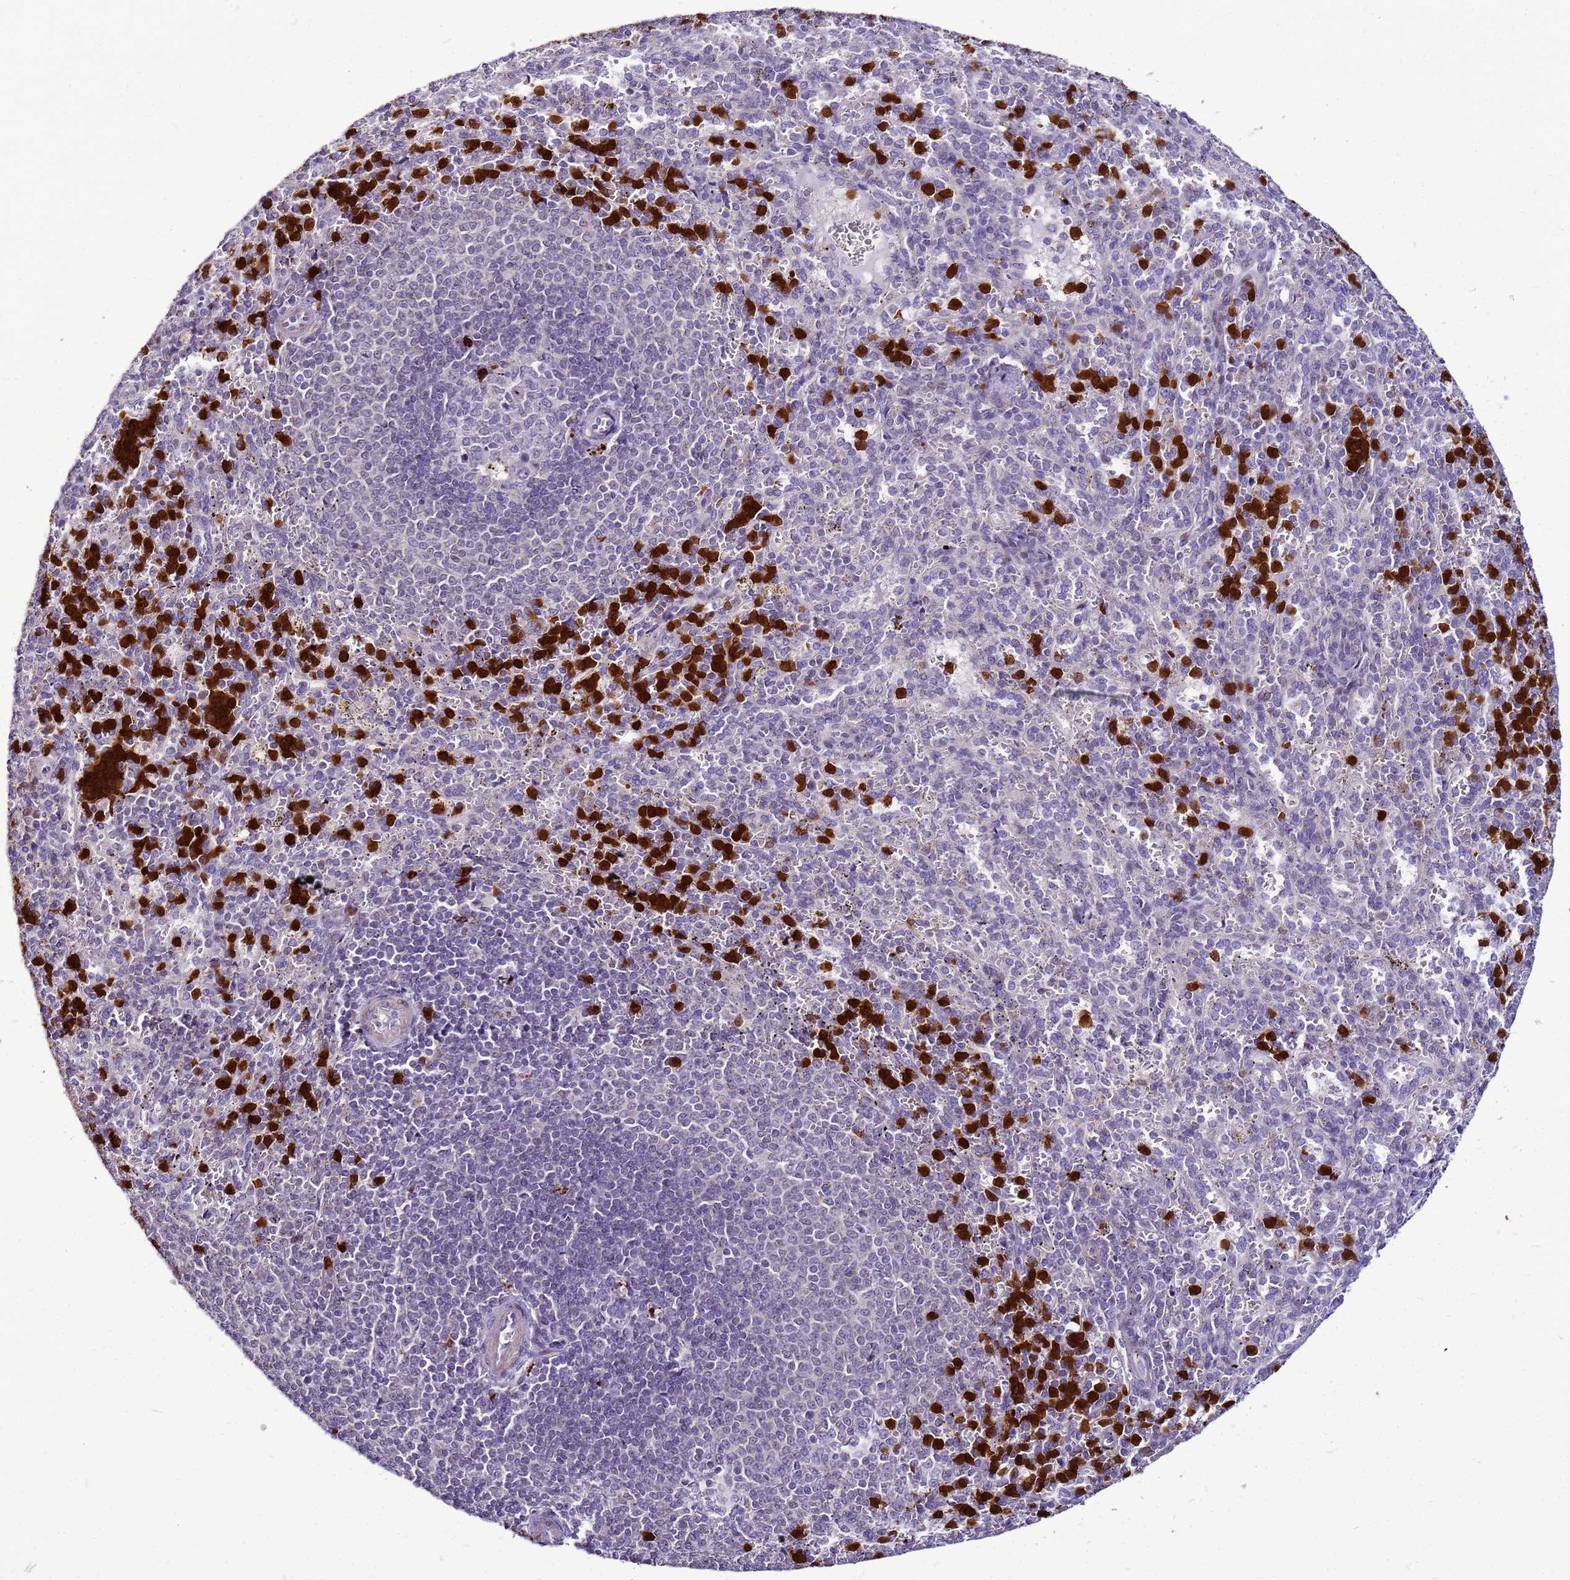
{"staining": {"intensity": "strong", "quantity": "25%-75%", "location": "nuclear"}, "tissue": "spleen", "cell_type": "Cells in red pulp", "image_type": "normal", "snomed": [{"axis": "morphology", "description": "Normal tissue, NOS"}, {"axis": "topography", "description": "Spleen"}], "caption": "Unremarkable spleen displays strong nuclear staining in approximately 25%-75% of cells in red pulp.", "gene": "VPS4B", "patient": {"sex": "female", "age": 21}}